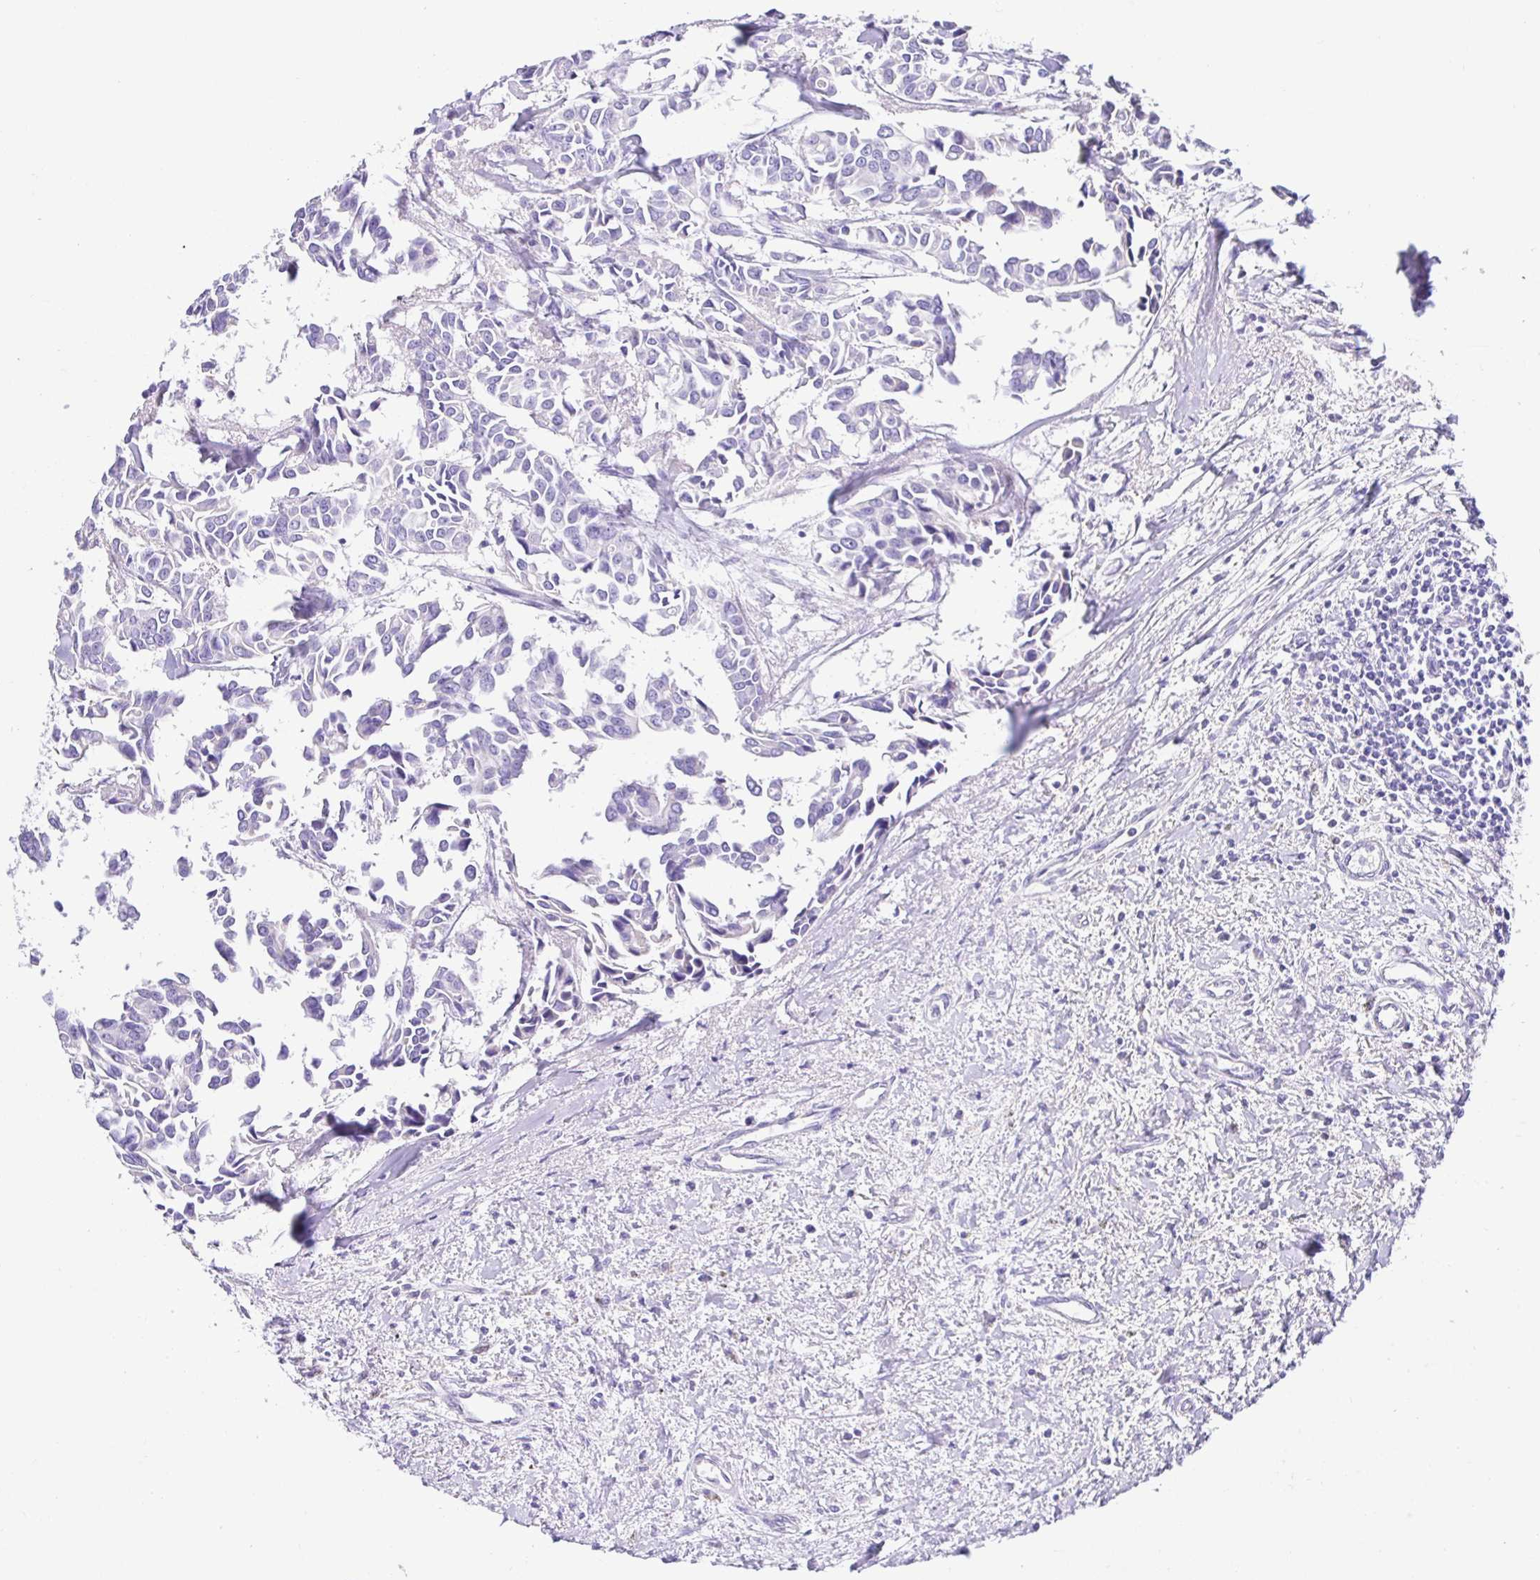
{"staining": {"intensity": "negative", "quantity": "none", "location": "none"}, "tissue": "breast cancer", "cell_type": "Tumor cells", "image_type": "cancer", "snomed": [{"axis": "morphology", "description": "Duct carcinoma"}, {"axis": "topography", "description": "Breast"}], "caption": "Protein analysis of breast intraductal carcinoma exhibits no significant expression in tumor cells.", "gene": "PRAMEF19", "patient": {"sex": "female", "age": 54}}